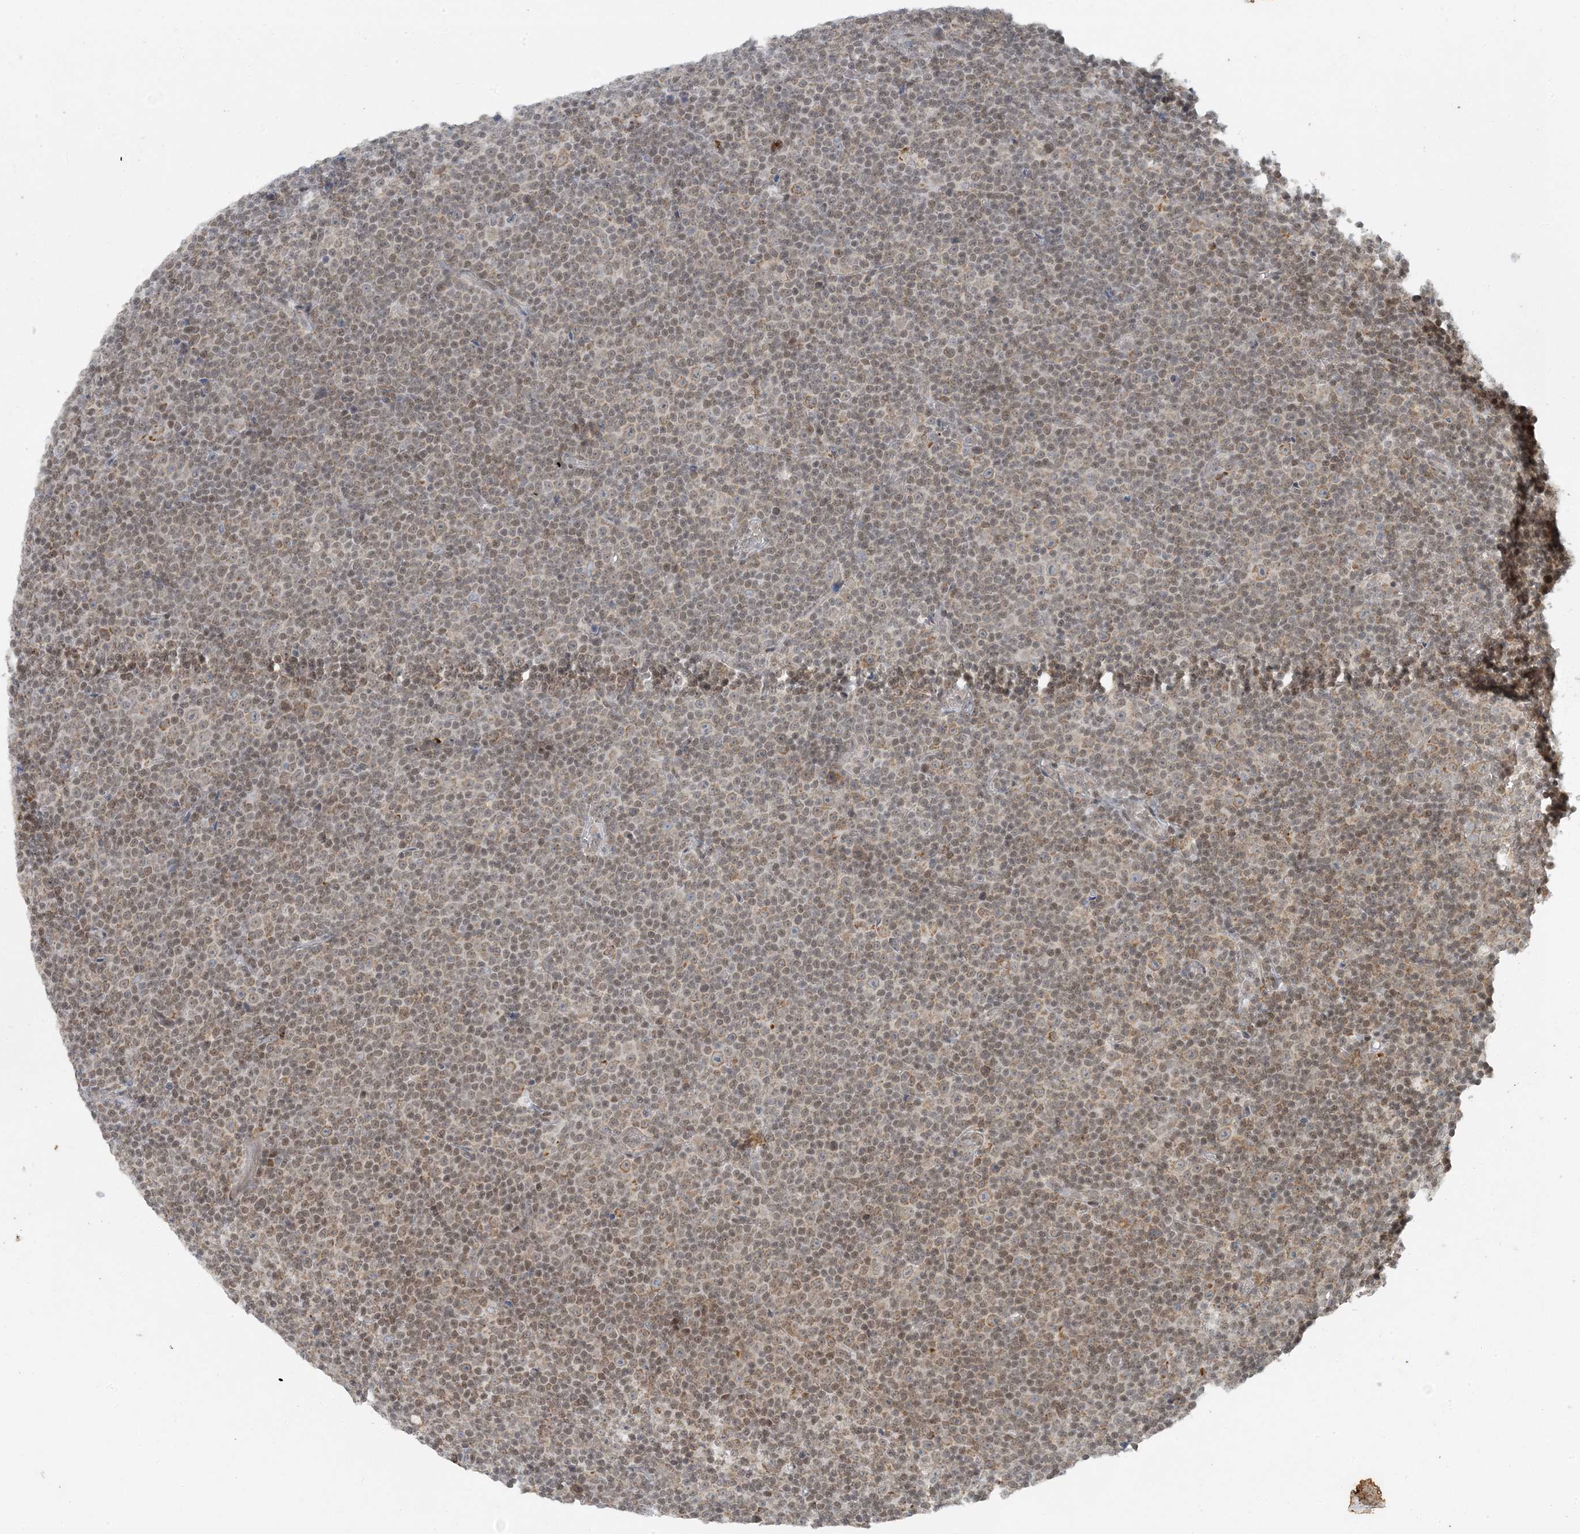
{"staining": {"intensity": "weak", "quantity": ">75%", "location": "nuclear"}, "tissue": "lymphoma", "cell_type": "Tumor cells", "image_type": "cancer", "snomed": [{"axis": "morphology", "description": "Malignant lymphoma, non-Hodgkin's type, Low grade"}, {"axis": "topography", "description": "Lymph node"}], "caption": "Brown immunohistochemical staining in human lymphoma reveals weak nuclear staining in approximately >75% of tumor cells. Using DAB (3,3'-diaminobenzidine) (brown) and hematoxylin (blue) stains, captured at high magnification using brightfield microscopy.", "gene": "AK9", "patient": {"sex": "female", "age": 67}}